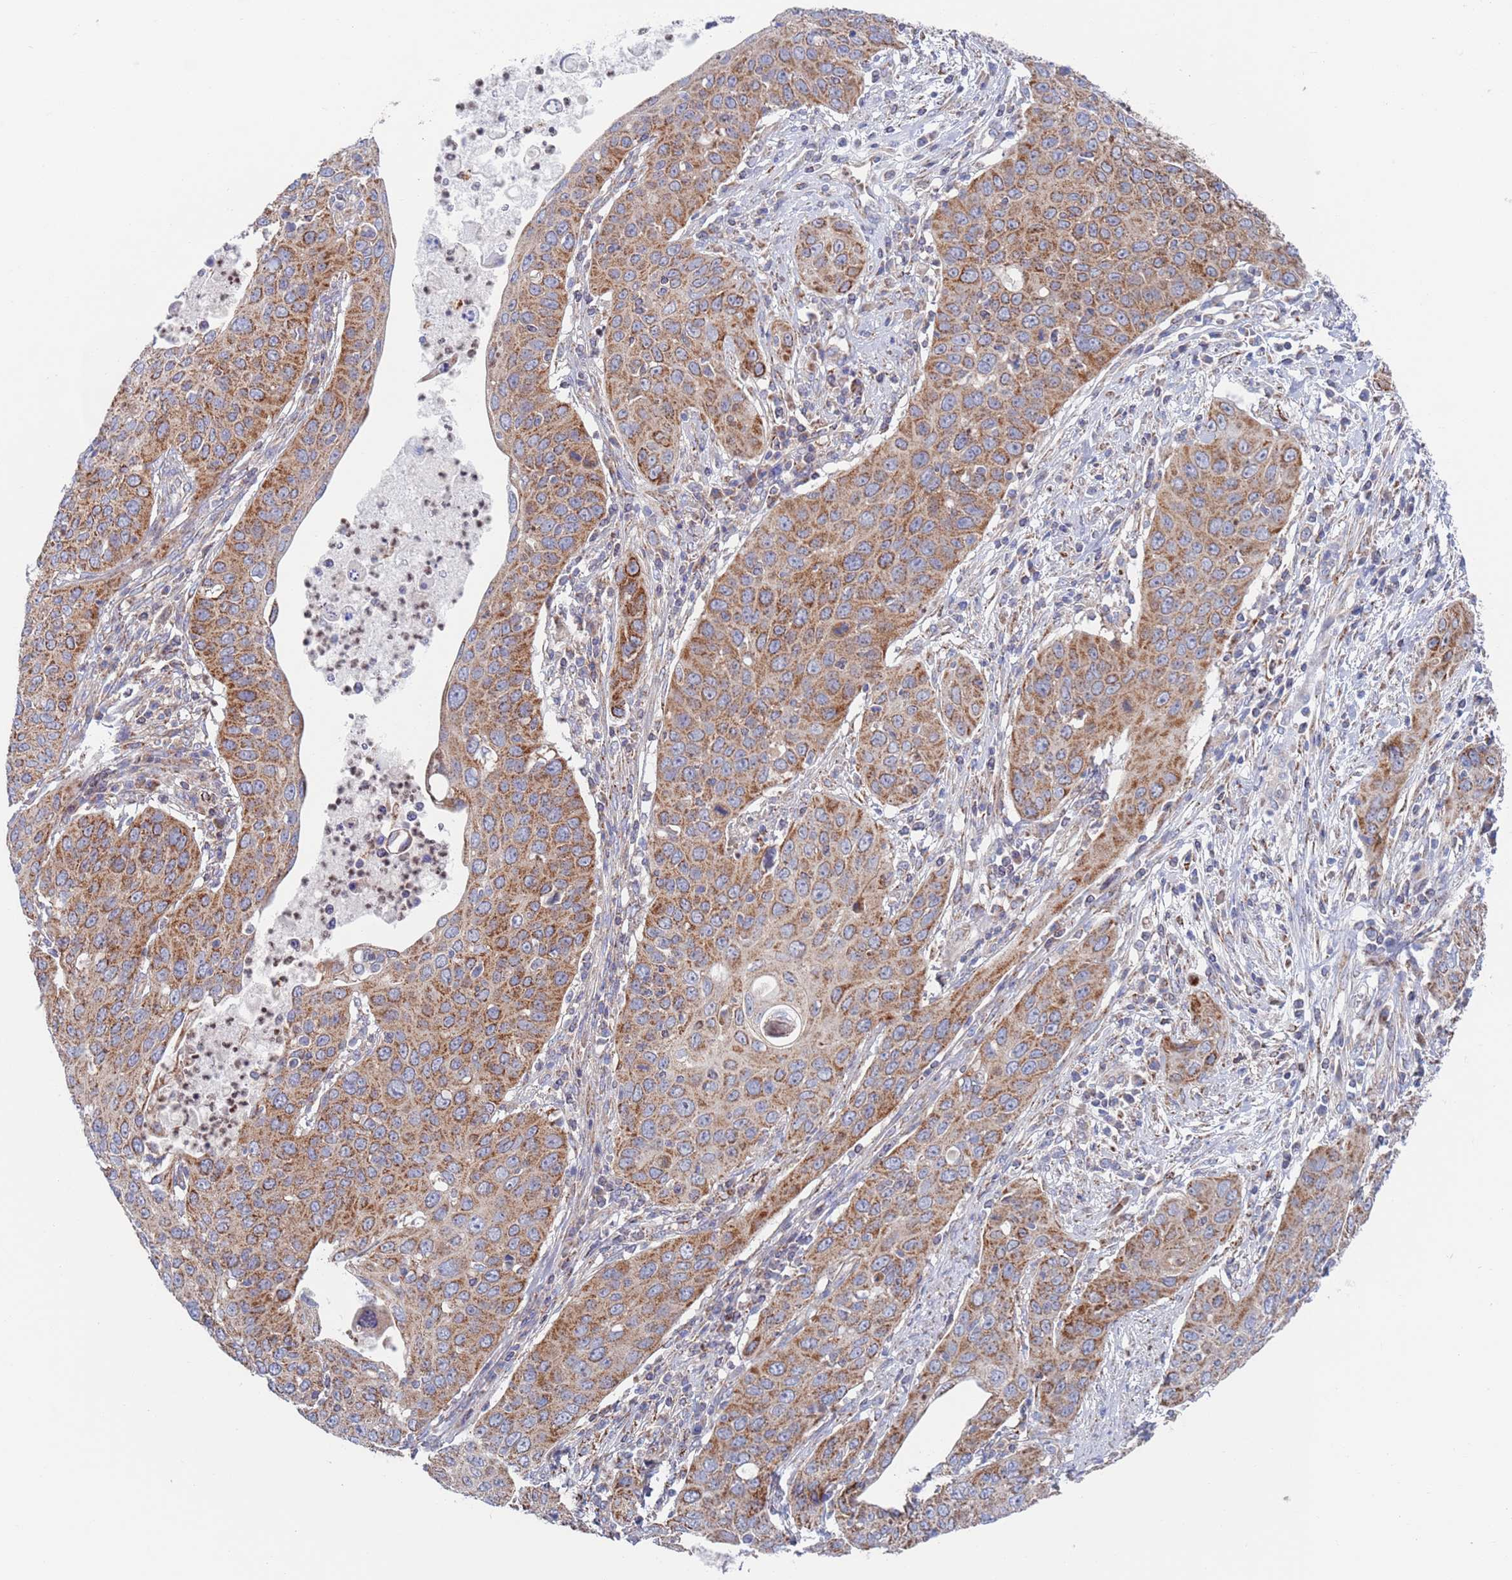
{"staining": {"intensity": "moderate", "quantity": ">75%", "location": "cytoplasmic/membranous"}, "tissue": "cervical cancer", "cell_type": "Tumor cells", "image_type": "cancer", "snomed": [{"axis": "morphology", "description": "Squamous cell carcinoma, NOS"}, {"axis": "topography", "description": "Cervix"}], "caption": "The micrograph exhibits immunohistochemical staining of cervical cancer. There is moderate cytoplasmic/membranous expression is seen in approximately >75% of tumor cells.", "gene": "CHCHD6", "patient": {"sex": "female", "age": 36}}